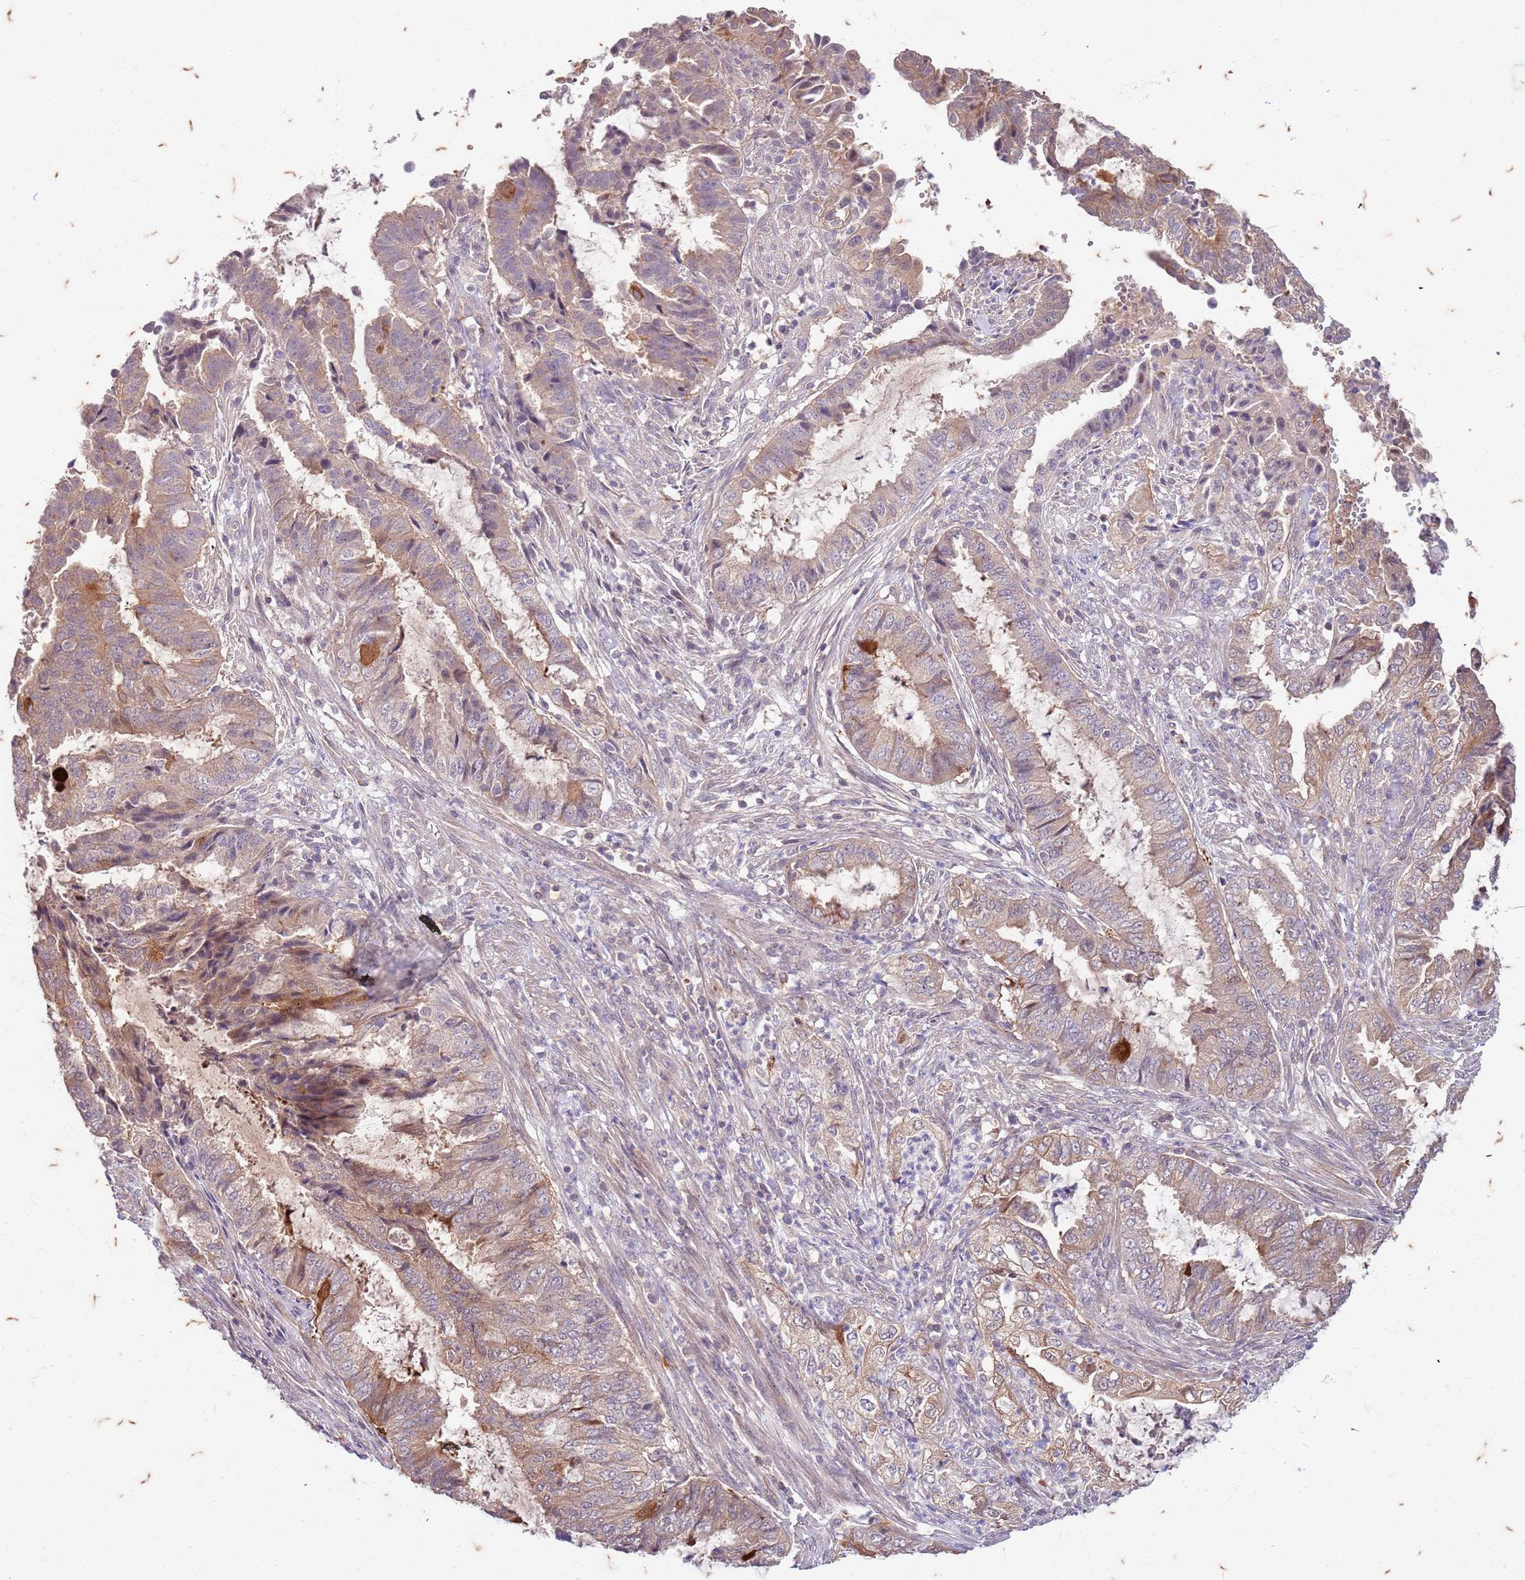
{"staining": {"intensity": "weak", "quantity": "25%-75%", "location": "cytoplasmic/membranous"}, "tissue": "endometrial cancer", "cell_type": "Tumor cells", "image_type": "cancer", "snomed": [{"axis": "morphology", "description": "Adenocarcinoma, NOS"}, {"axis": "topography", "description": "Endometrium"}], "caption": "Endometrial adenocarcinoma stained for a protein (brown) exhibits weak cytoplasmic/membranous positive positivity in approximately 25%-75% of tumor cells.", "gene": "RAPGEF3", "patient": {"sex": "female", "age": 51}}